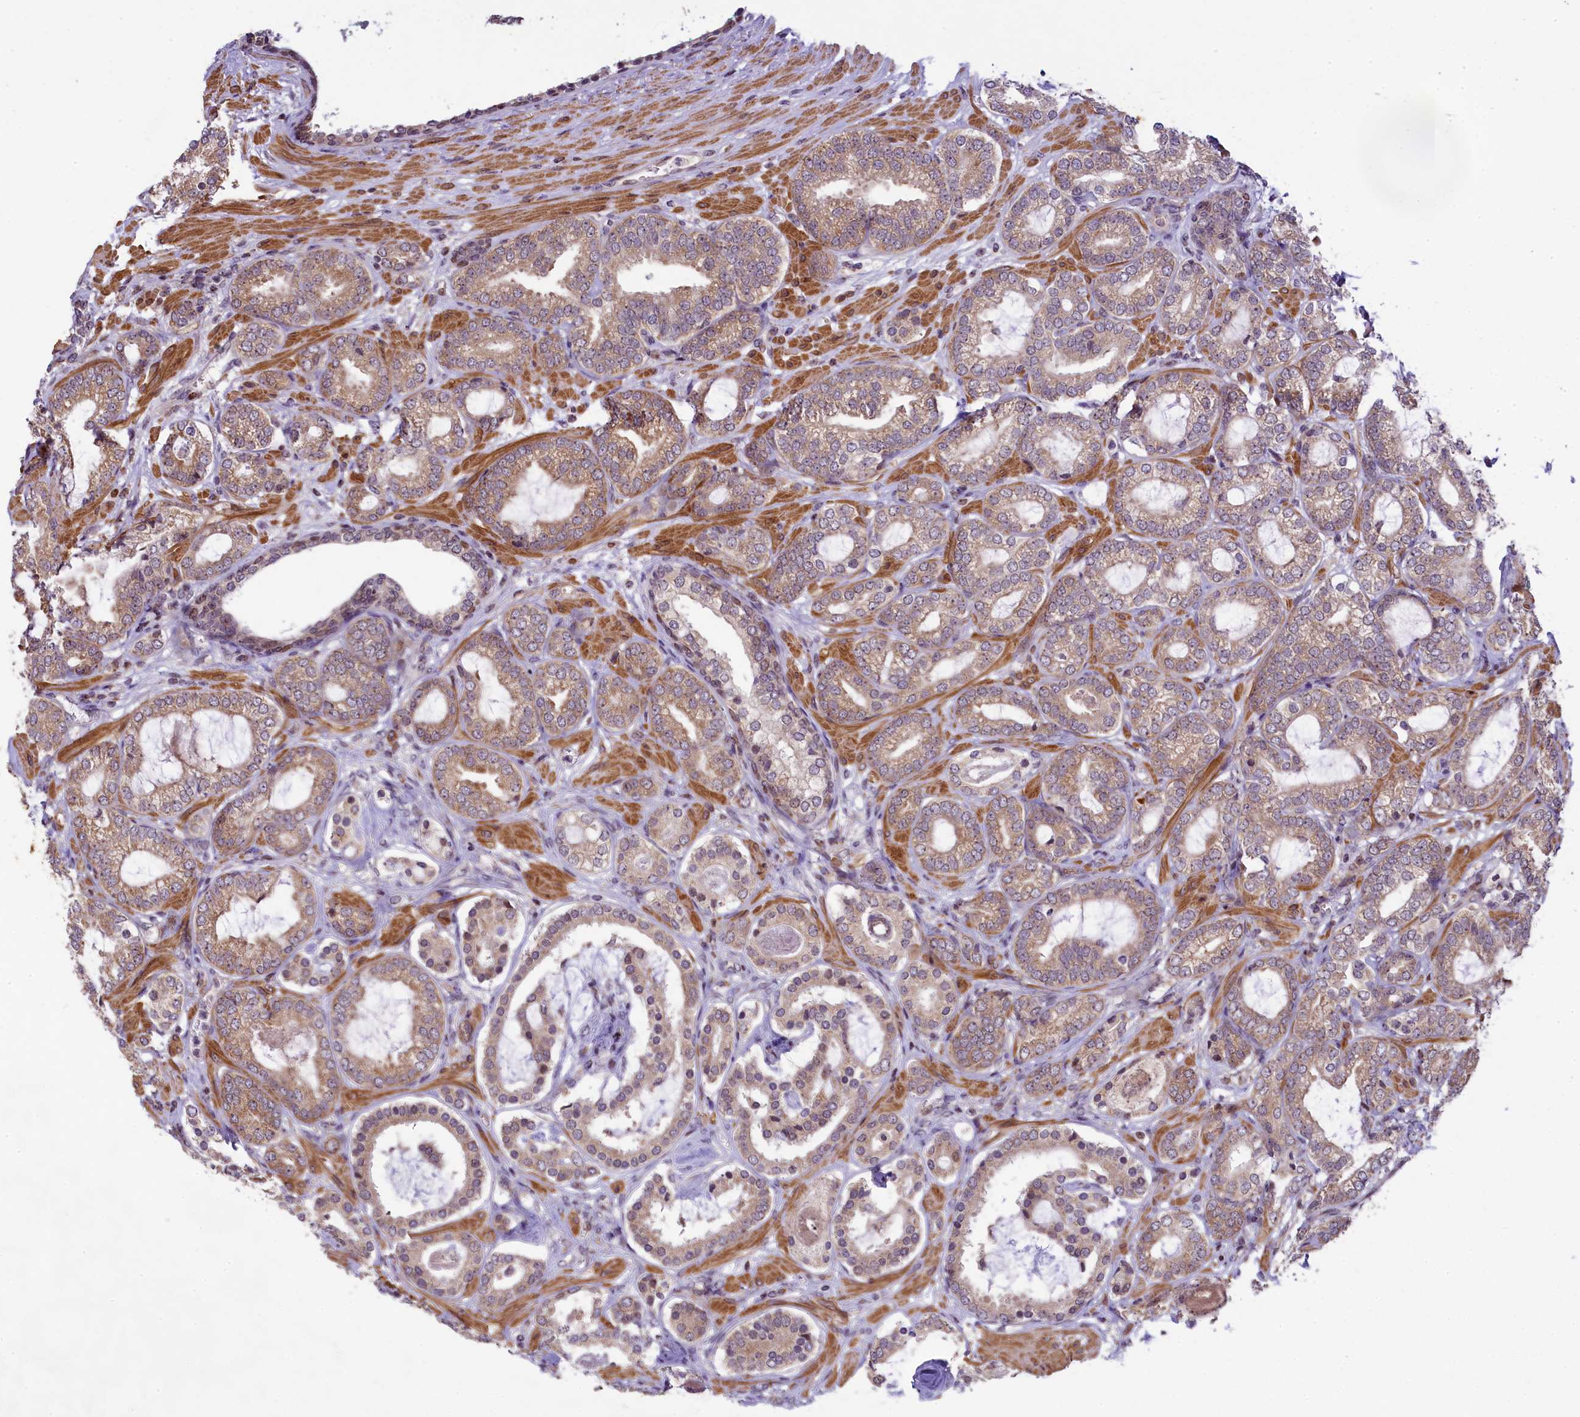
{"staining": {"intensity": "weak", "quantity": ">75%", "location": "cytoplasmic/membranous"}, "tissue": "prostate cancer", "cell_type": "Tumor cells", "image_type": "cancer", "snomed": [{"axis": "morphology", "description": "Adenocarcinoma, High grade"}, {"axis": "topography", "description": "Prostate"}], "caption": "A histopathology image of prostate high-grade adenocarcinoma stained for a protein reveals weak cytoplasmic/membranous brown staining in tumor cells. The staining was performed using DAB, with brown indicating positive protein expression. Nuclei are stained blue with hematoxylin.", "gene": "RBBP8", "patient": {"sex": "male", "age": 60}}